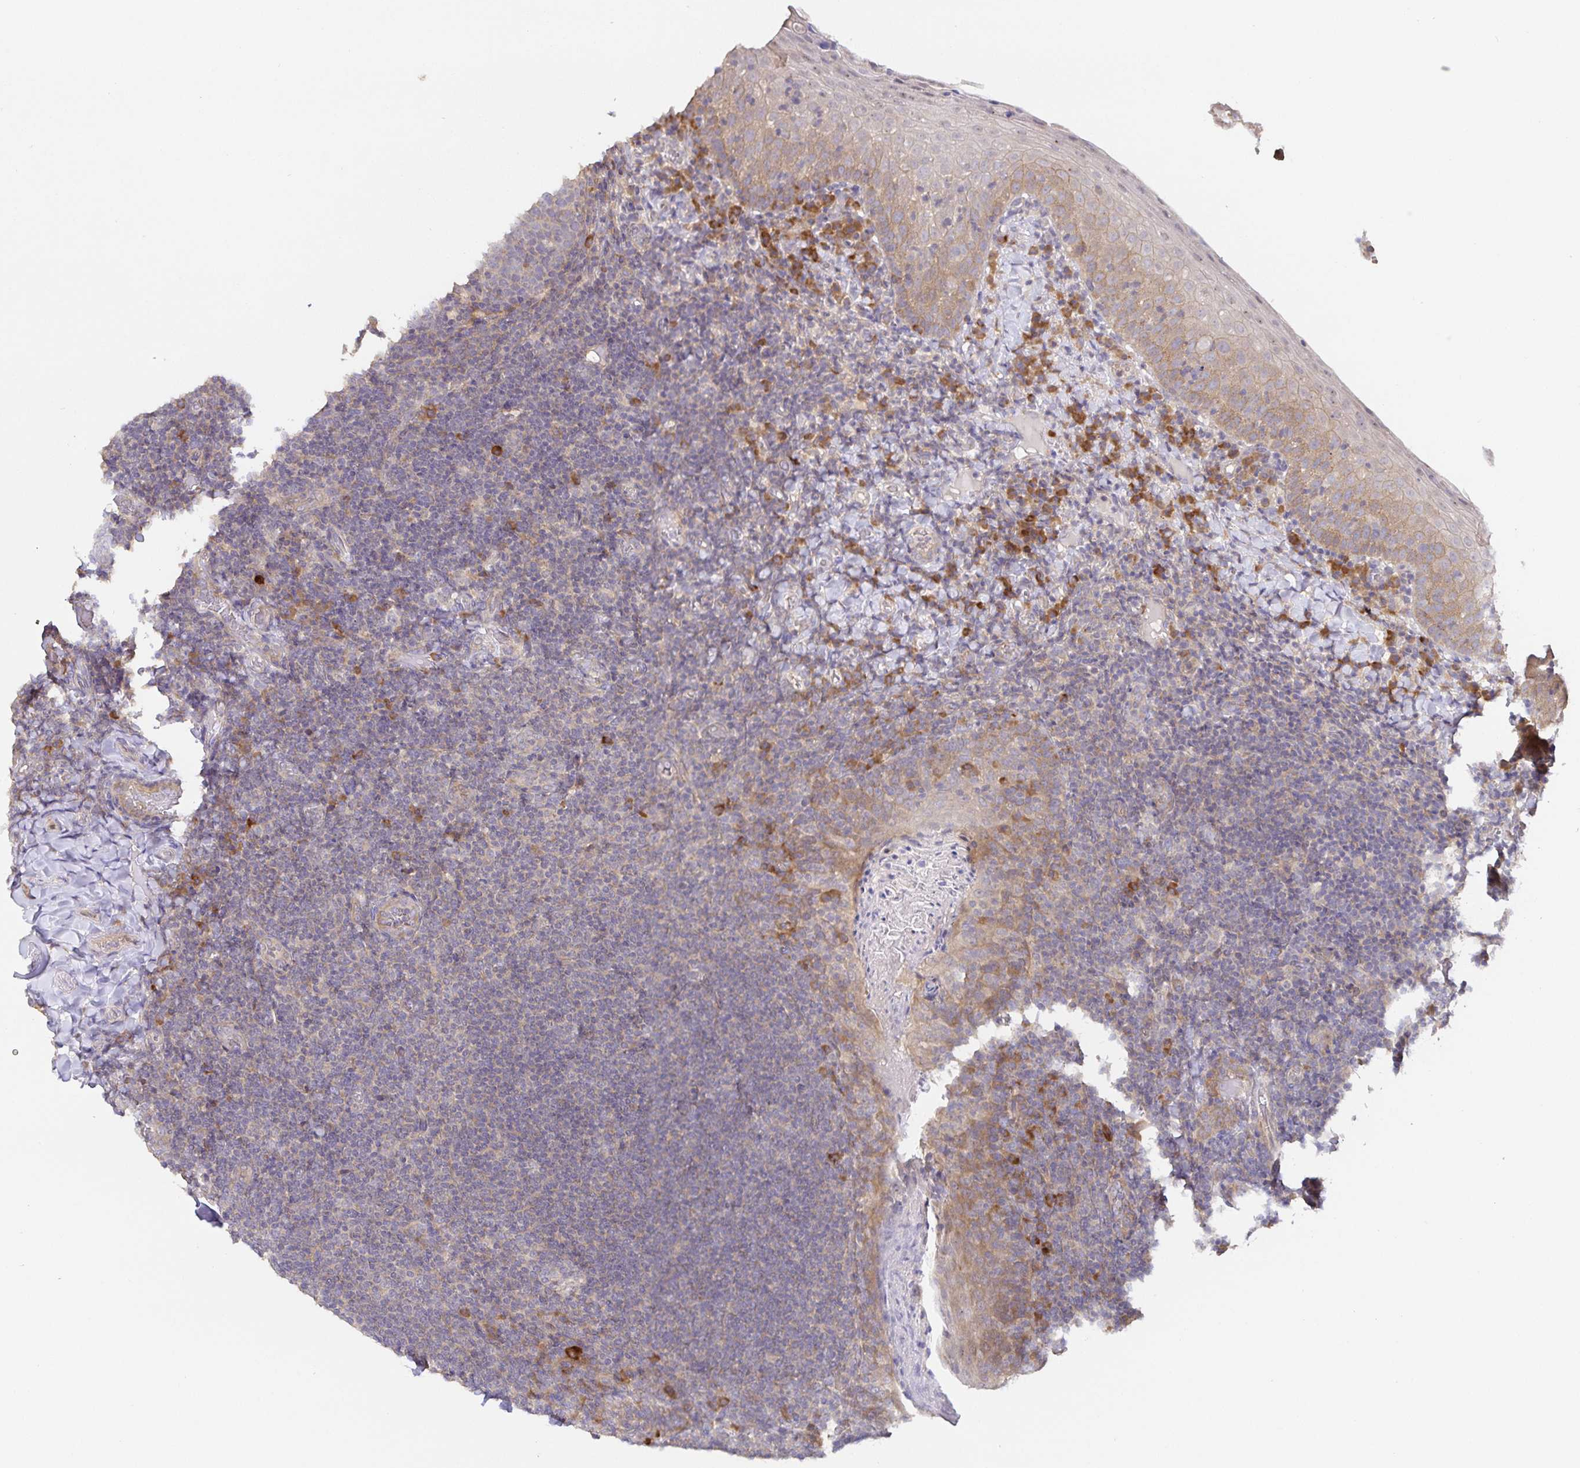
{"staining": {"intensity": "moderate", "quantity": "<25%", "location": "cytoplasmic/membranous"}, "tissue": "tonsil", "cell_type": "Germinal center cells", "image_type": "normal", "snomed": [{"axis": "morphology", "description": "Normal tissue, NOS"}, {"axis": "topography", "description": "Tonsil"}], "caption": "Immunohistochemical staining of benign tonsil demonstrates moderate cytoplasmic/membranous protein positivity in about <25% of germinal center cells.", "gene": "ZDHHC11B", "patient": {"sex": "female", "age": 10}}